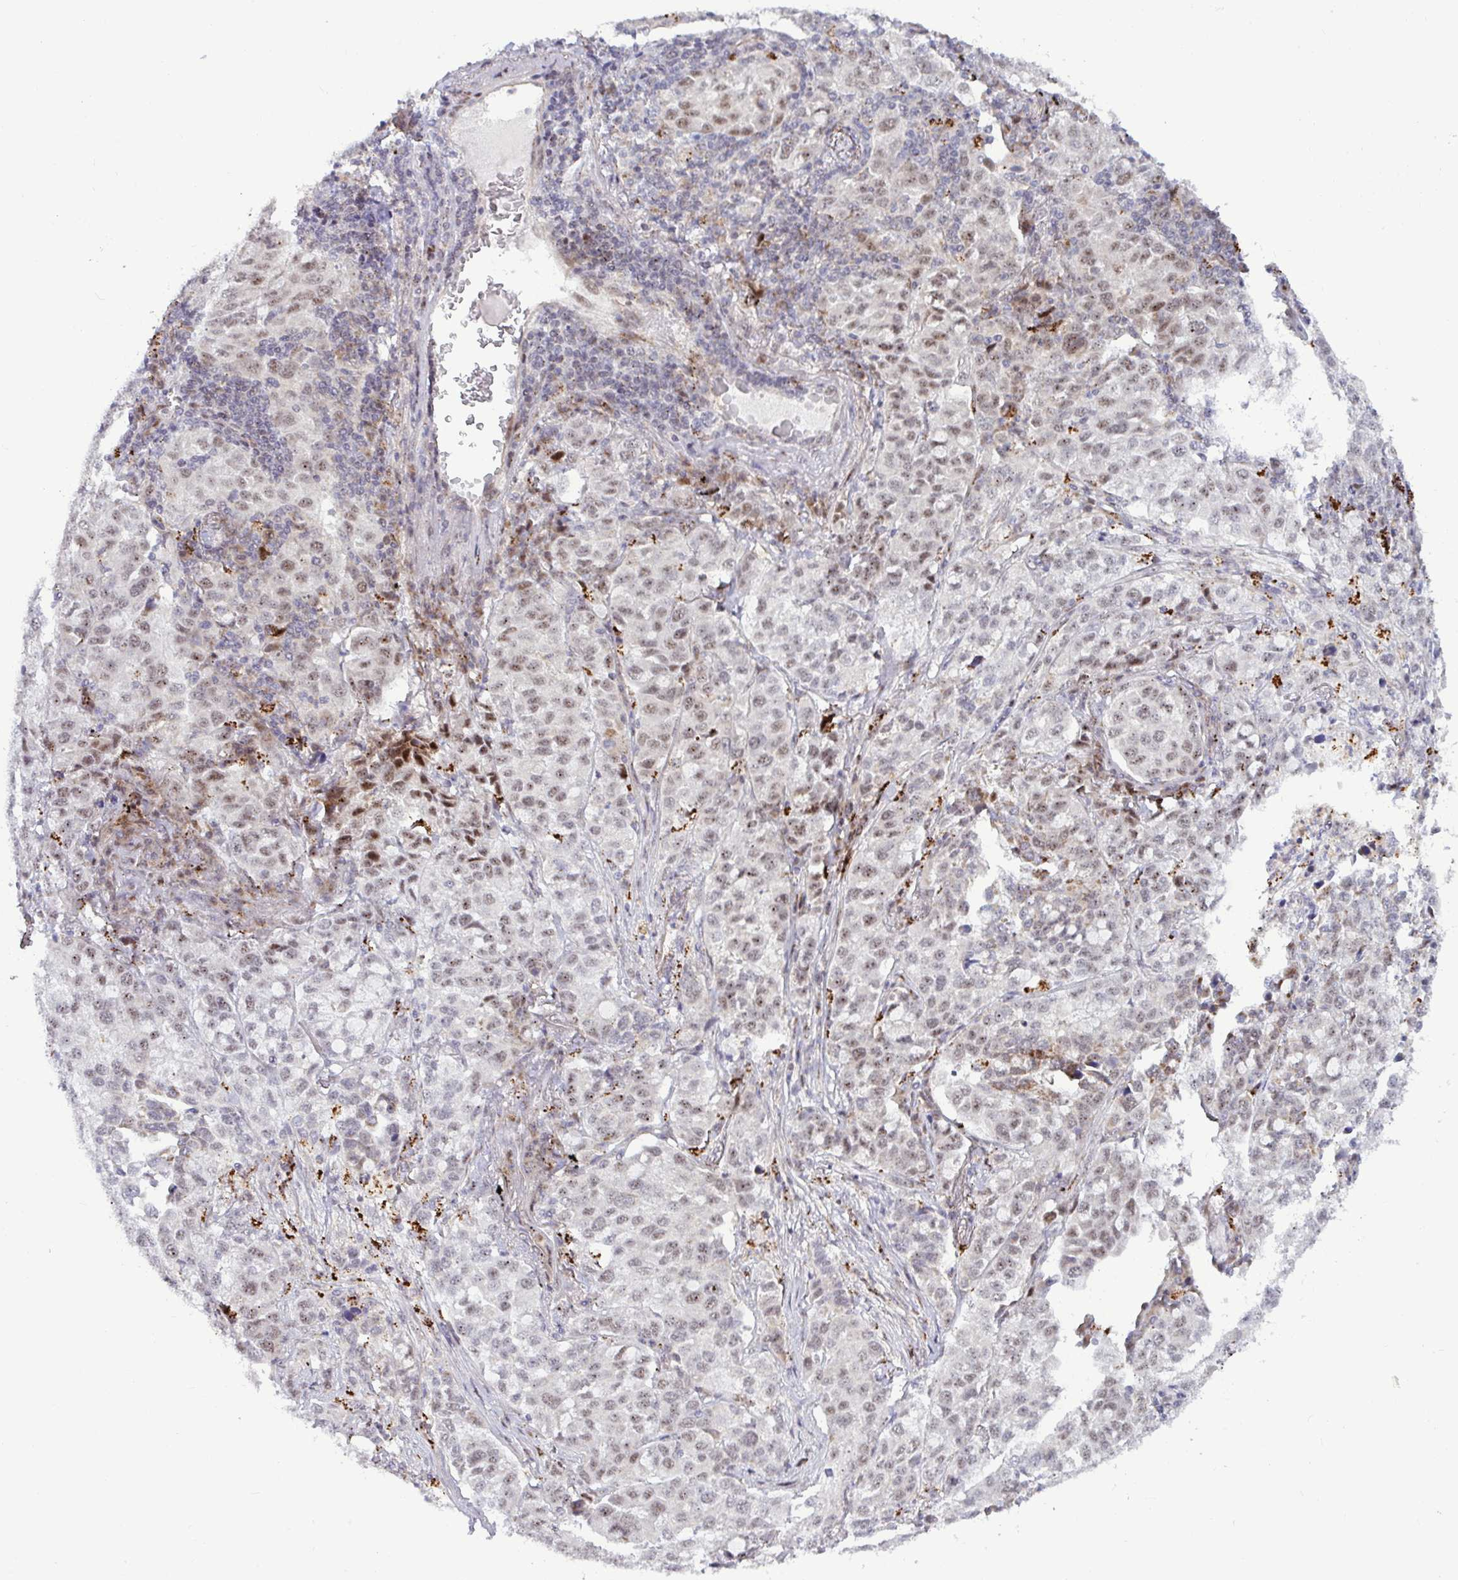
{"staining": {"intensity": "weak", "quantity": ">75%", "location": "cytoplasmic/membranous,nuclear"}, "tissue": "lung cancer", "cell_type": "Tumor cells", "image_type": "cancer", "snomed": [{"axis": "morphology", "description": "Adenocarcinoma, NOS"}, {"axis": "morphology", "description": "Adenocarcinoma, metastatic, NOS"}, {"axis": "topography", "description": "Lymph node"}, {"axis": "topography", "description": "Lung"}], "caption": "The micrograph displays a brown stain indicating the presence of a protein in the cytoplasmic/membranous and nuclear of tumor cells in lung cancer.", "gene": "DZIP1", "patient": {"sex": "female", "age": 65}}